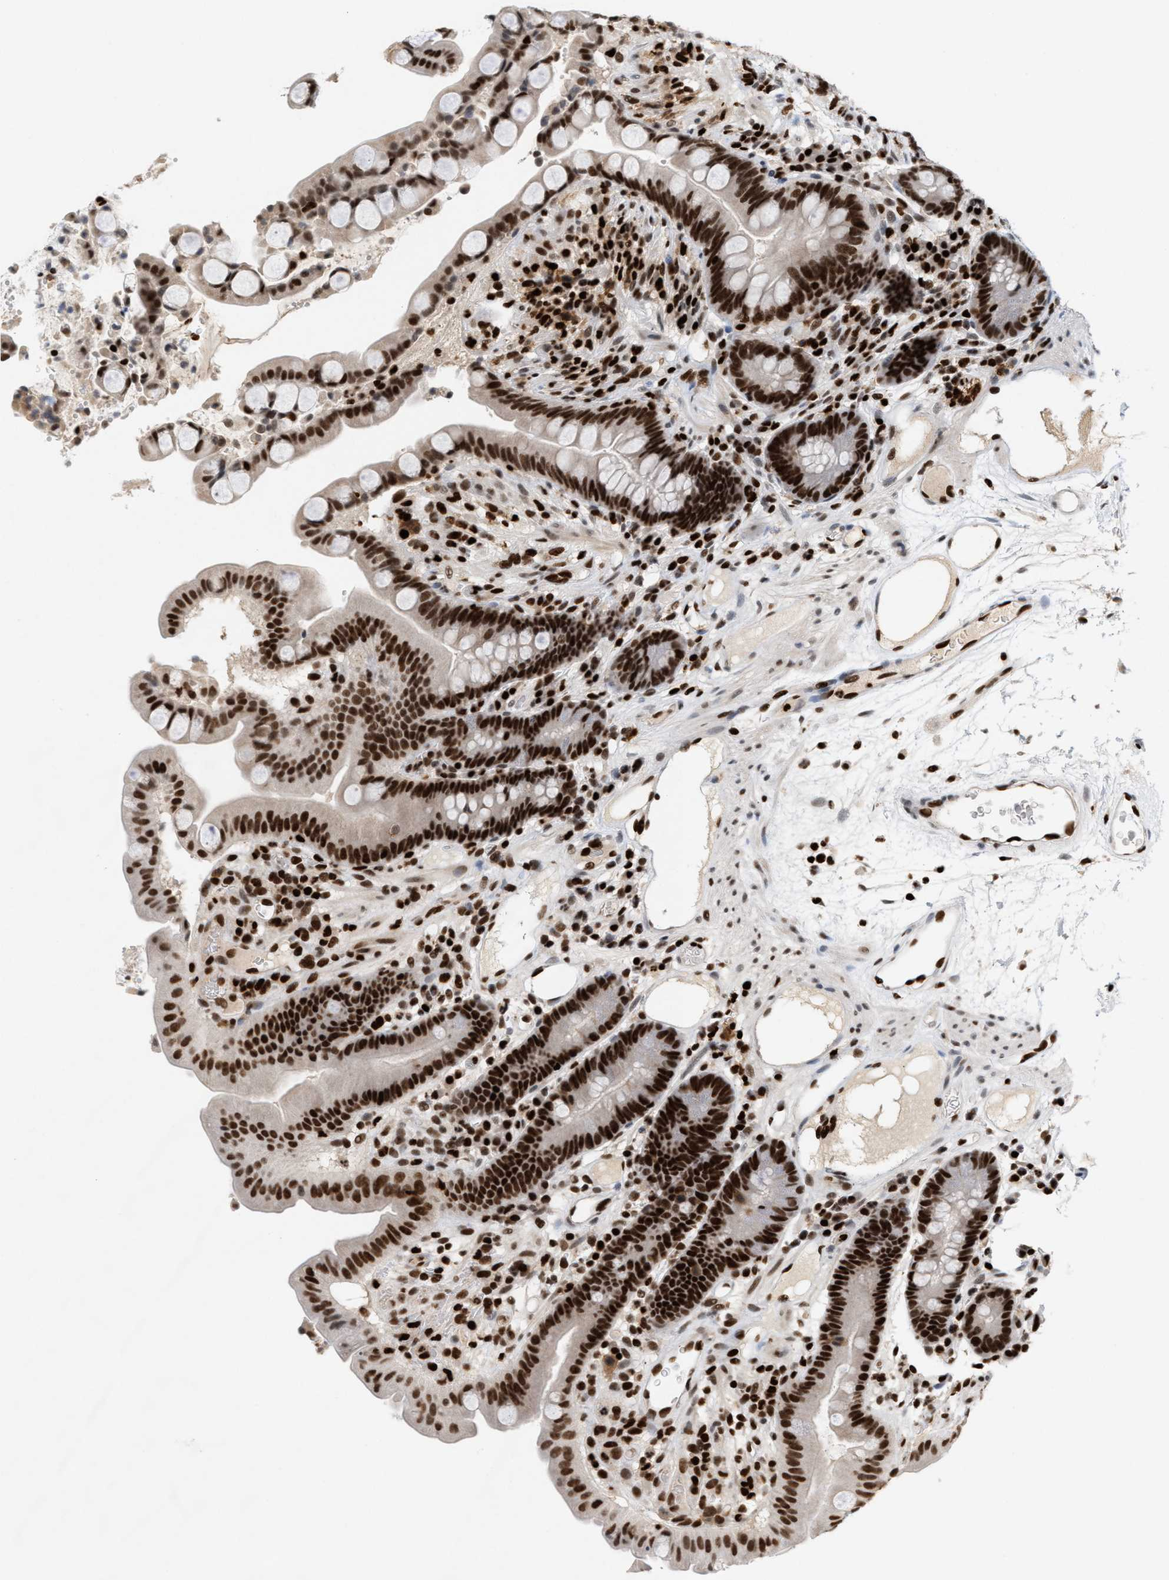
{"staining": {"intensity": "strong", "quantity": ">75%", "location": "nuclear"}, "tissue": "colon", "cell_type": "Endothelial cells", "image_type": "normal", "snomed": [{"axis": "morphology", "description": "Normal tissue, NOS"}, {"axis": "topography", "description": "Colon"}], "caption": "Colon stained for a protein displays strong nuclear positivity in endothelial cells. The staining is performed using DAB (3,3'-diaminobenzidine) brown chromogen to label protein expression. The nuclei are counter-stained blue using hematoxylin.", "gene": "C17orf49", "patient": {"sex": "male", "age": 73}}